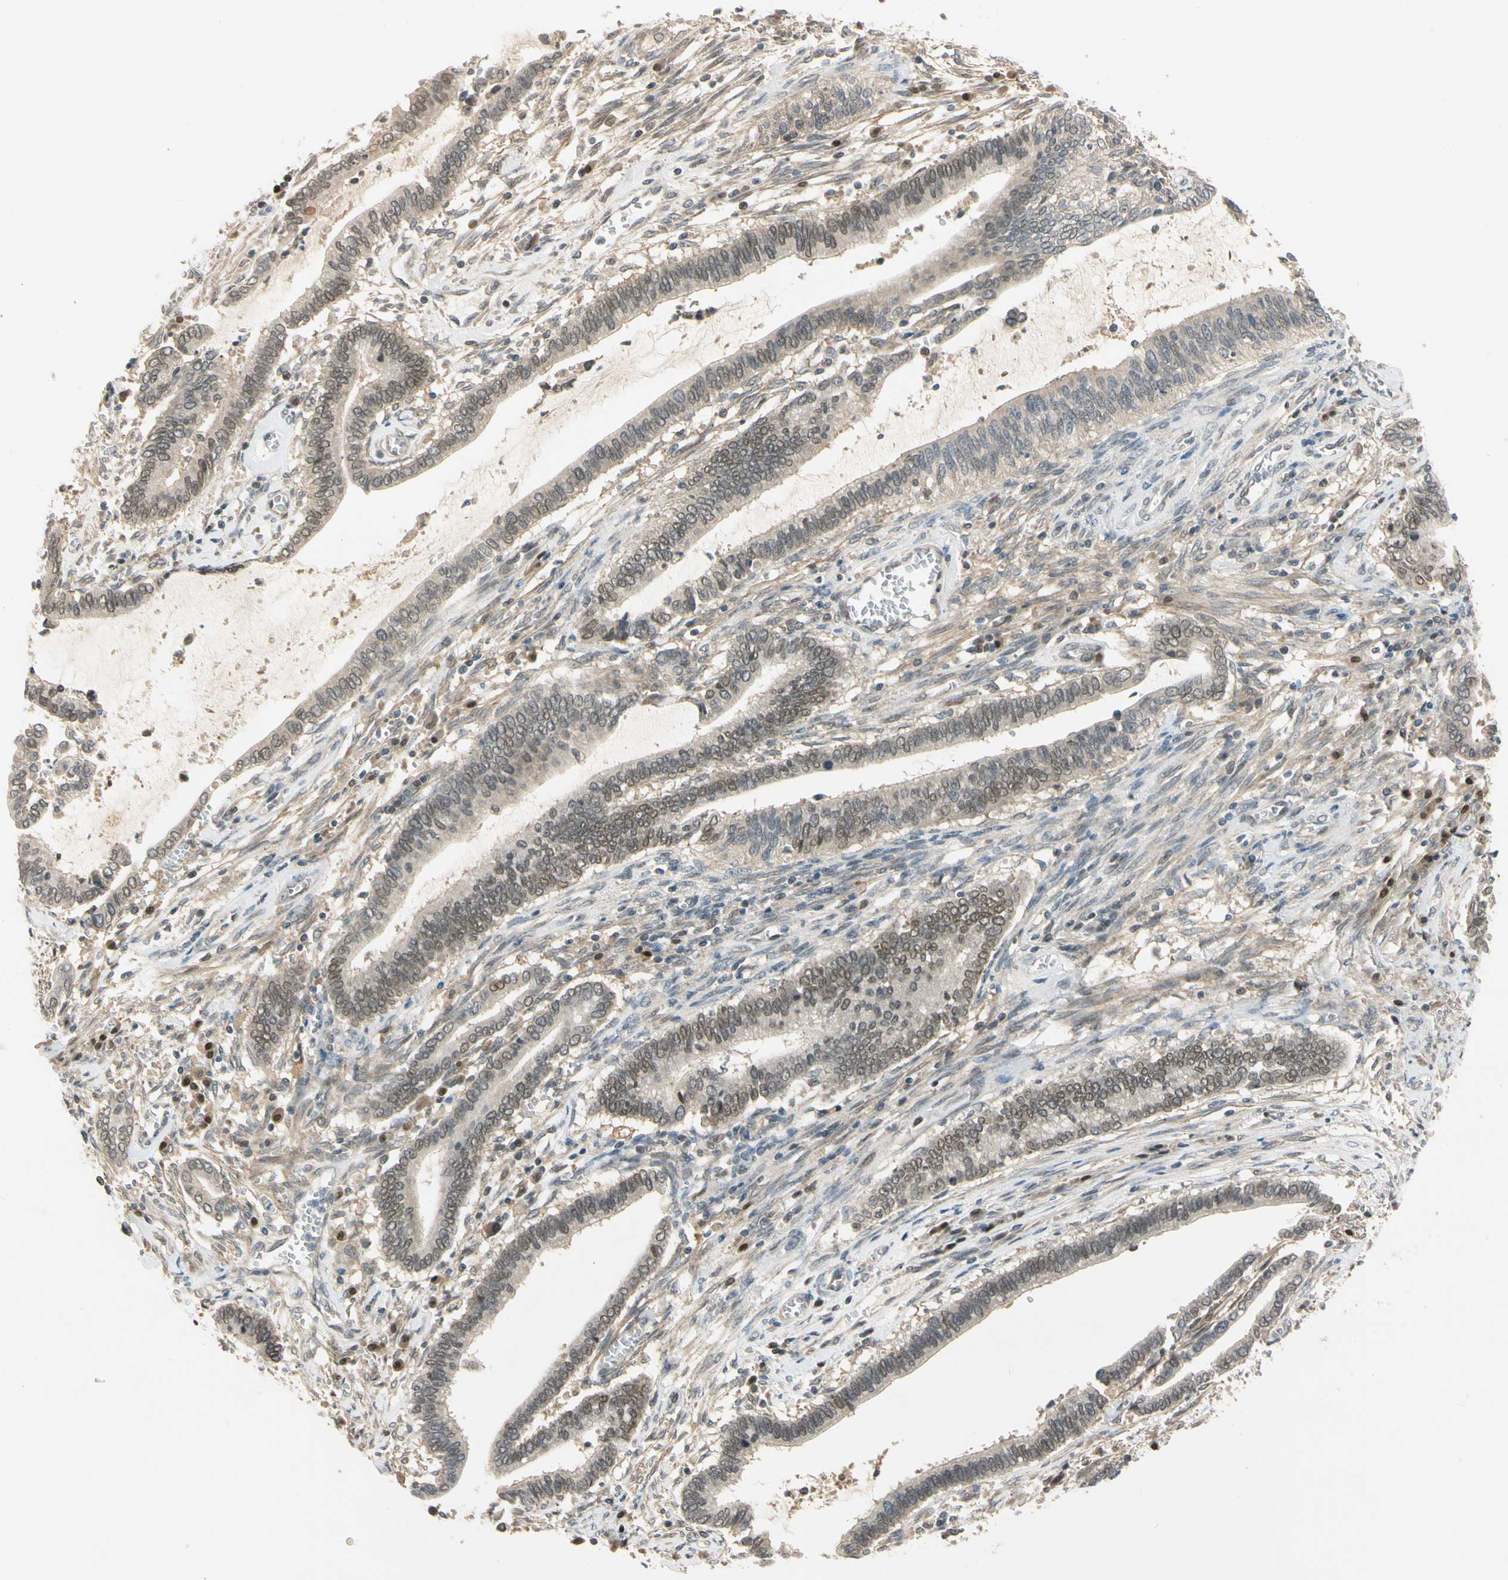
{"staining": {"intensity": "moderate", "quantity": "25%-75%", "location": "cytoplasmic/membranous,nuclear"}, "tissue": "cervical cancer", "cell_type": "Tumor cells", "image_type": "cancer", "snomed": [{"axis": "morphology", "description": "Adenocarcinoma, NOS"}, {"axis": "topography", "description": "Cervix"}], "caption": "A histopathology image of cervical adenocarcinoma stained for a protein reveals moderate cytoplasmic/membranous and nuclear brown staining in tumor cells.", "gene": "RIOX2", "patient": {"sex": "female", "age": 44}}